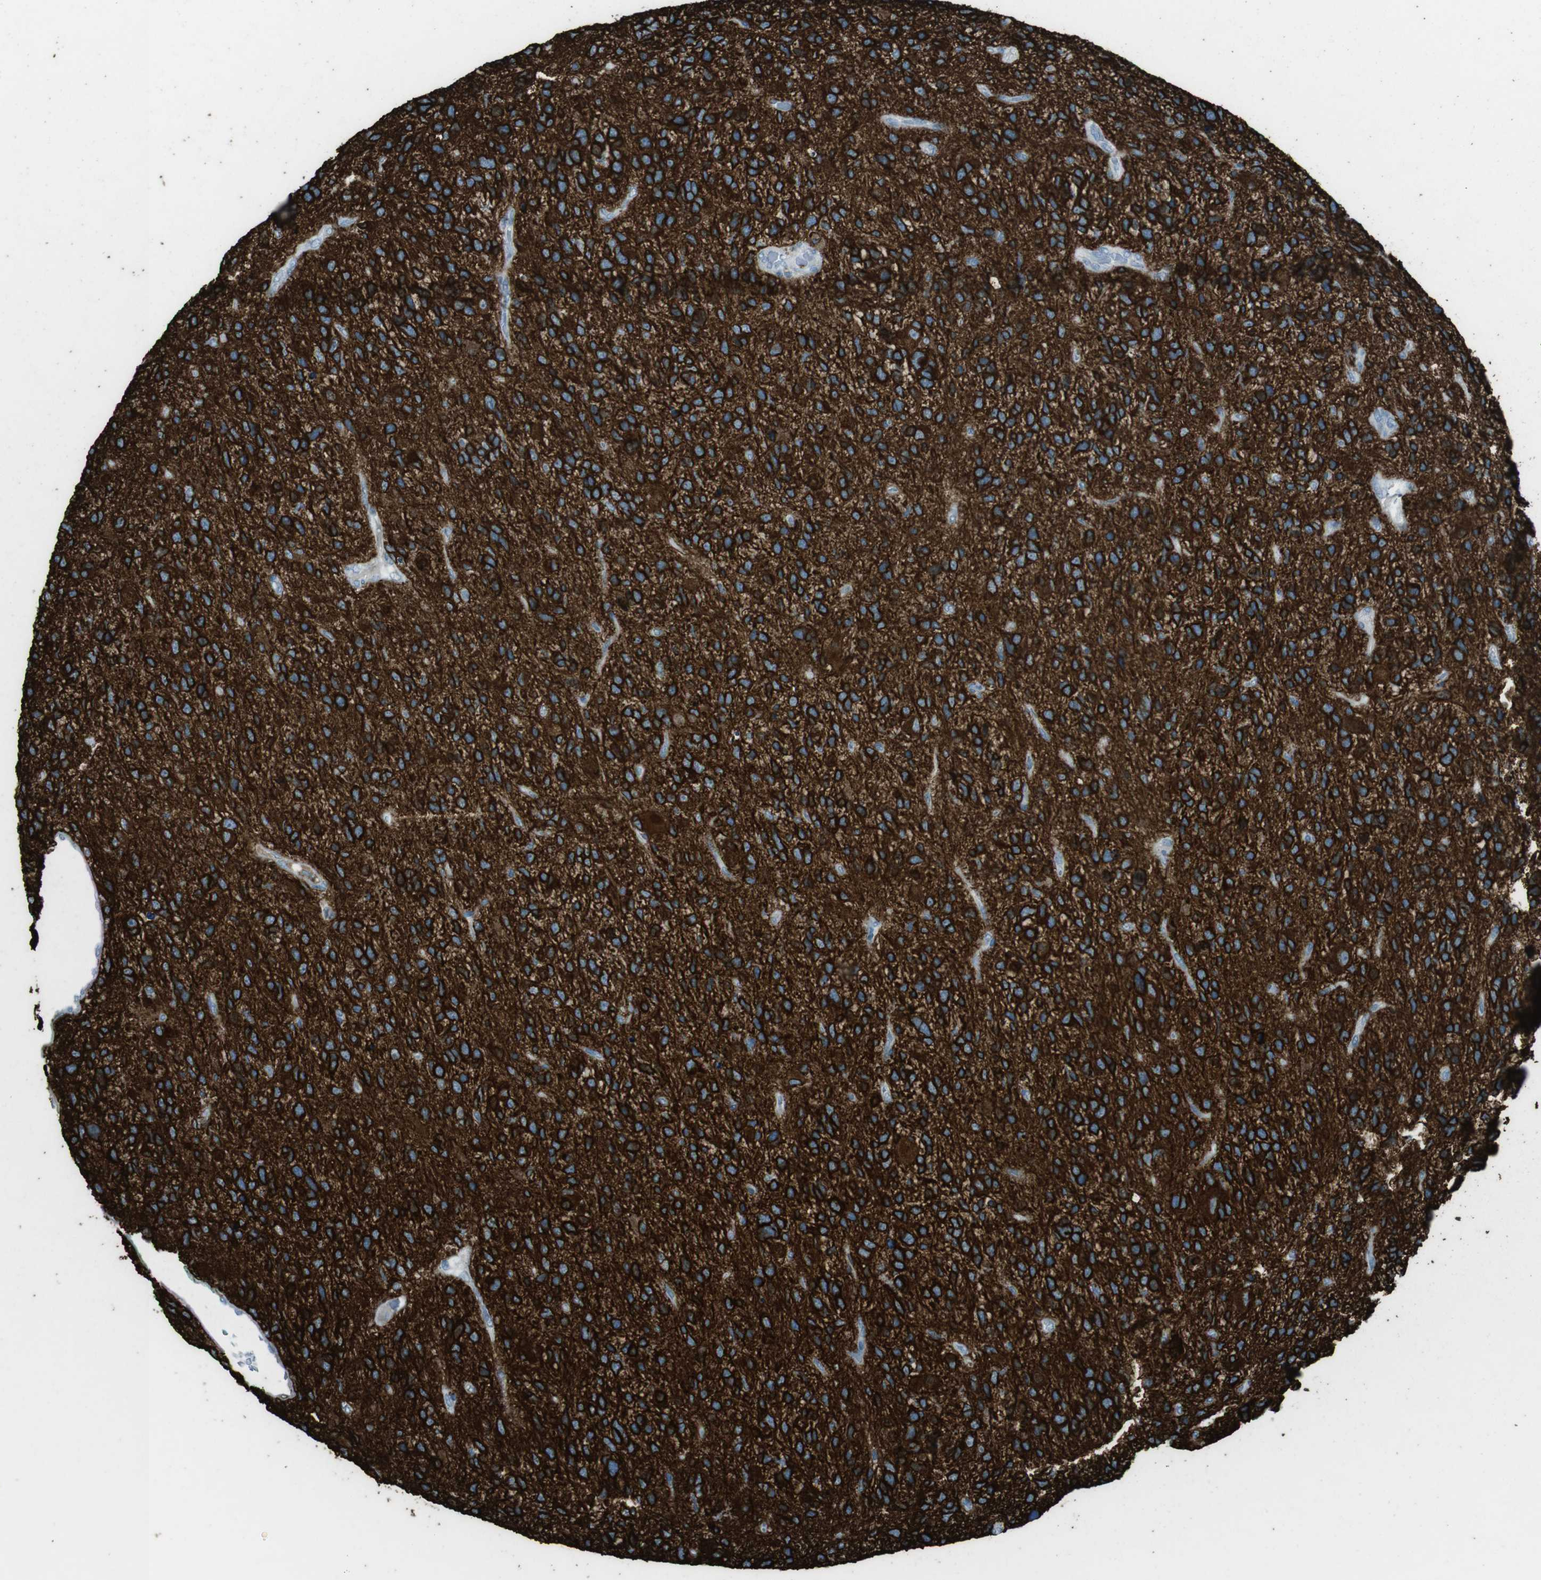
{"staining": {"intensity": "strong", "quantity": ">75%", "location": "cytoplasmic/membranous"}, "tissue": "glioma", "cell_type": "Tumor cells", "image_type": "cancer", "snomed": [{"axis": "morphology", "description": "Glioma, malignant, High grade"}, {"axis": "topography", "description": "Brain"}], "caption": "Immunohistochemistry (IHC) micrograph of human glioma stained for a protein (brown), which exhibits high levels of strong cytoplasmic/membranous expression in about >75% of tumor cells.", "gene": "TUBB2A", "patient": {"sex": "female", "age": 58}}